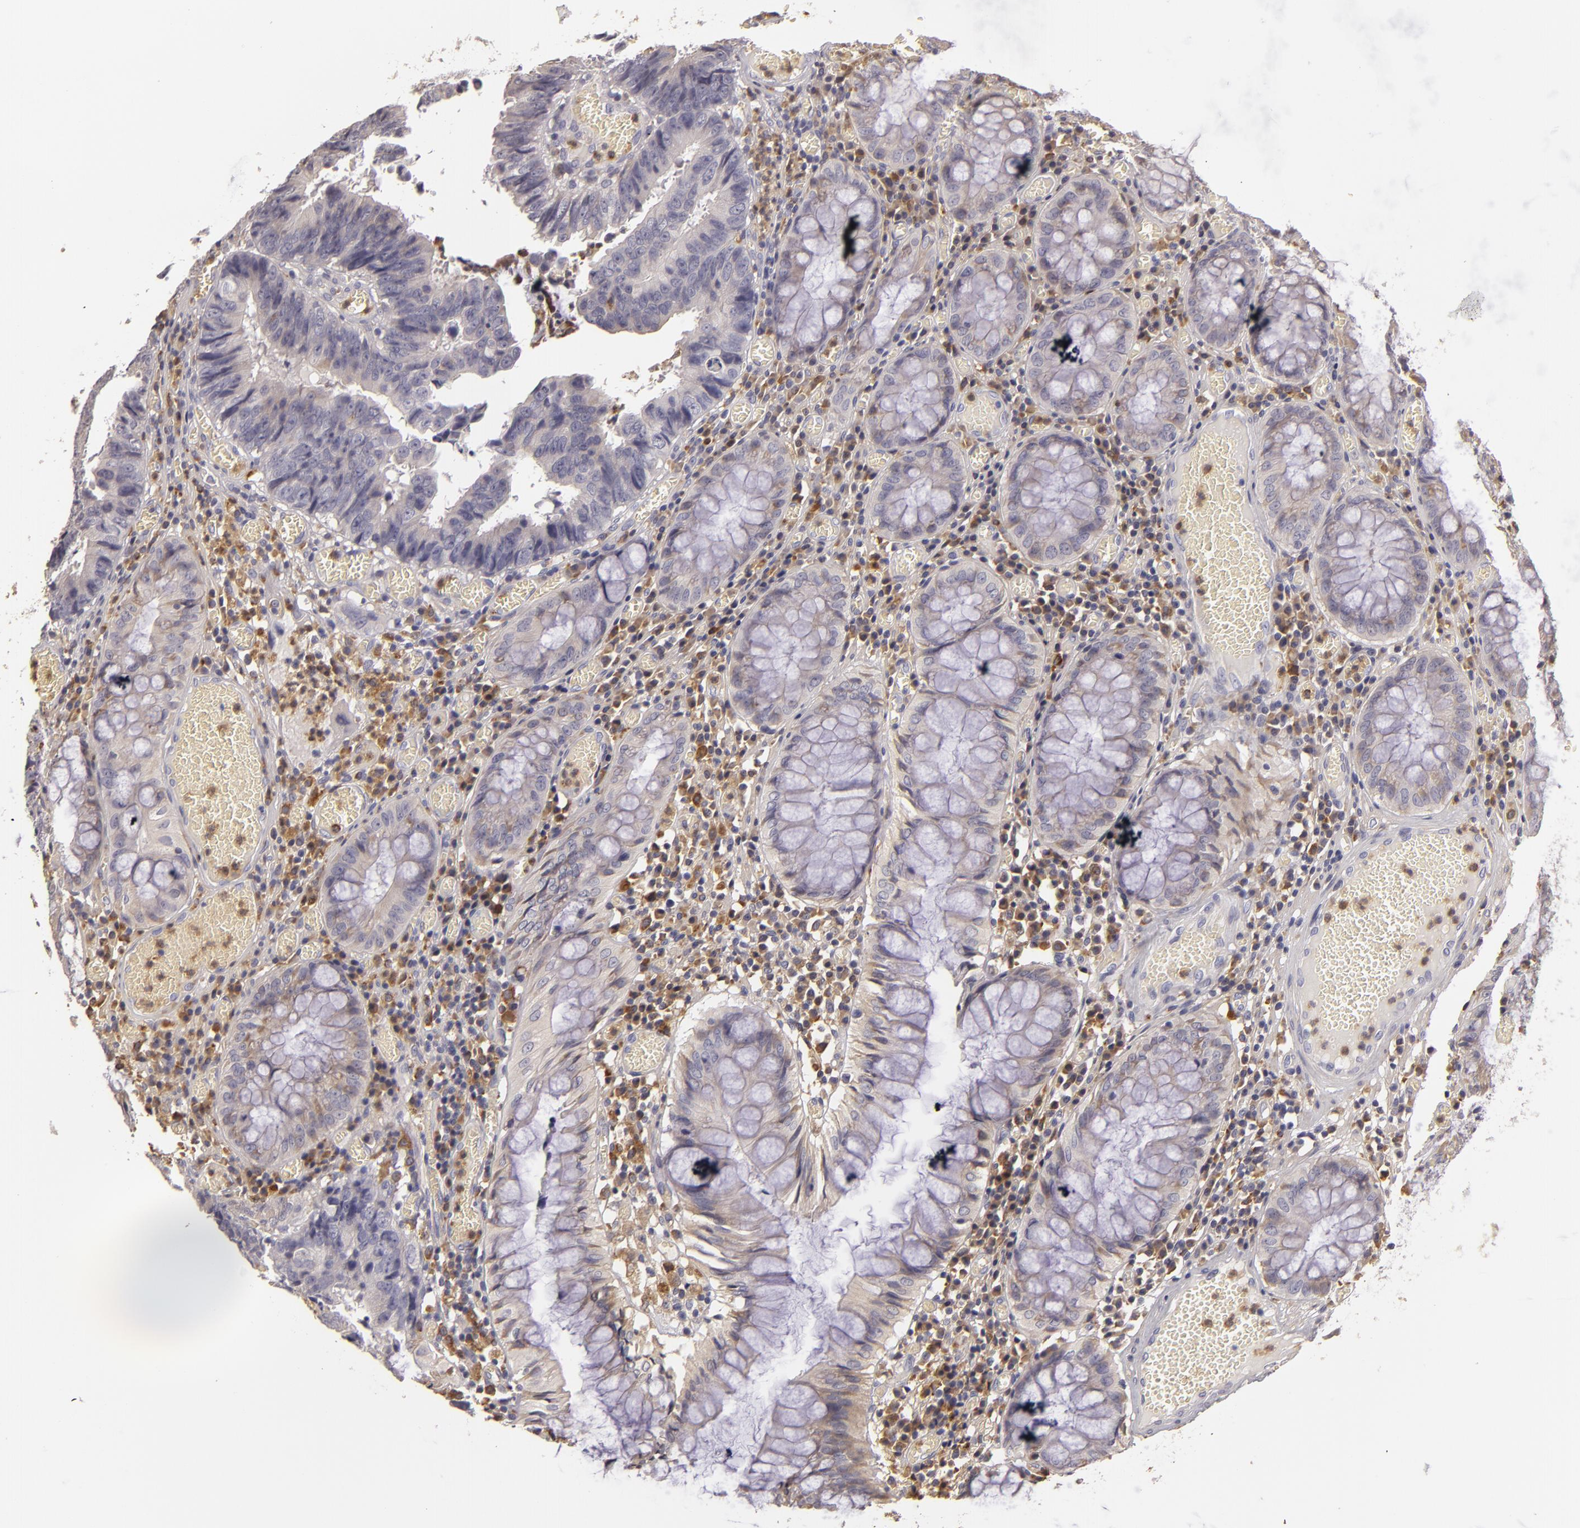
{"staining": {"intensity": "weak", "quantity": "25%-75%", "location": "cytoplasmic/membranous"}, "tissue": "colorectal cancer", "cell_type": "Tumor cells", "image_type": "cancer", "snomed": [{"axis": "morphology", "description": "Adenocarcinoma, NOS"}, {"axis": "topography", "description": "Rectum"}], "caption": "The histopathology image demonstrates a brown stain indicating the presence of a protein in the cytoplasmic/membranous of tumor cells in colorectal cancer (adenocarcinoma).", "gene": "TLR8", "patient": {"sex": "female", "age": 98}}